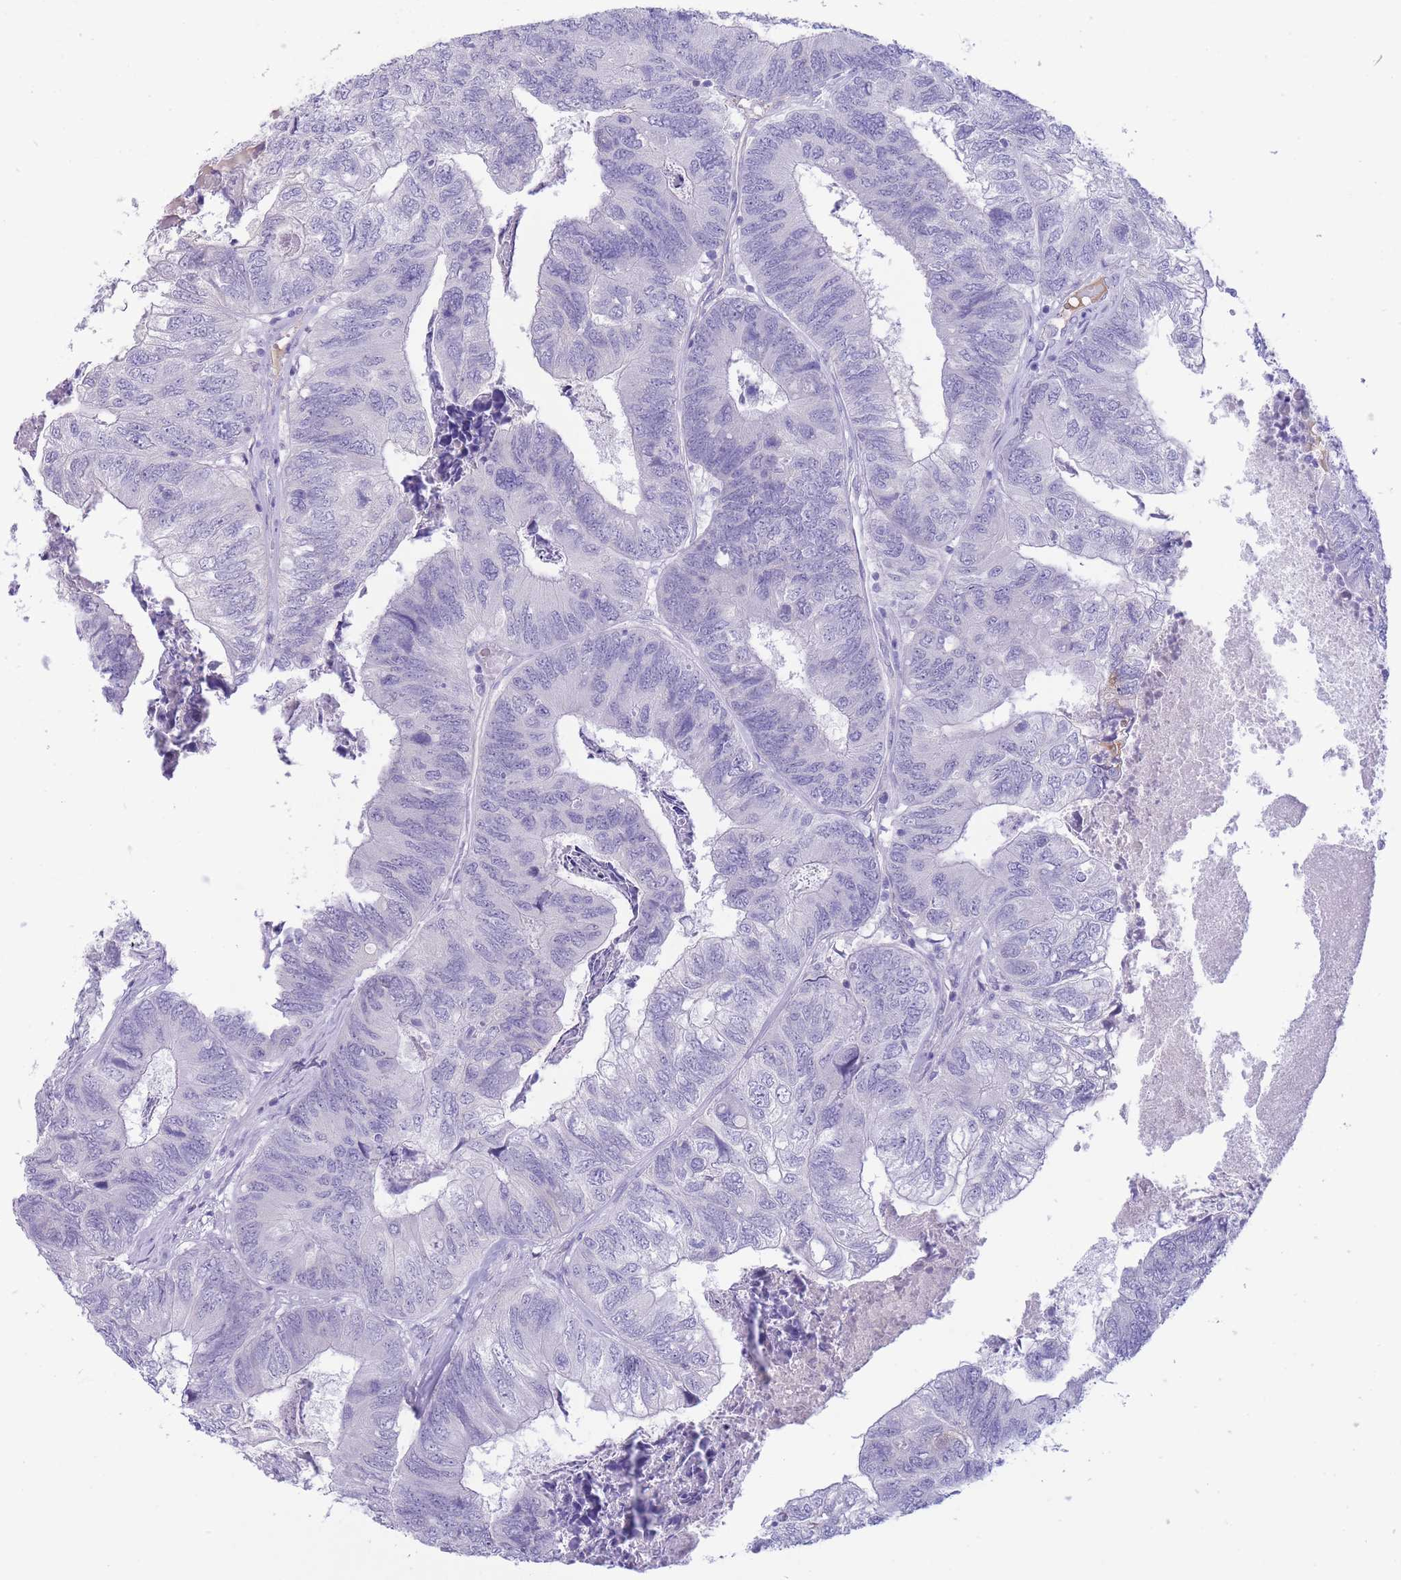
{"staining": {"intensity": "negative", "quantity": "none", "location": "none"}, "tissue": "colorectal cancer", "cell_type": "Tumor cells", "image_type": "cancer", "snomed": [{"axis": "morphology", "description": "Adenocarcinoma, NOS"}, {"axis": "topography", "description": "Colon"}], "caption": "An image of colorectal cancer stained for a protein demonstrates no brown staining in tumor cells. (Stains: DAB (3,3'-diaminobenzidine) immunohistochemistry with hematoxylin counter stain, Microscopy: brightfield microscopy at high magnification).", "gene": "ASAP3", "patient": {"sex": "female", "age": 67}}